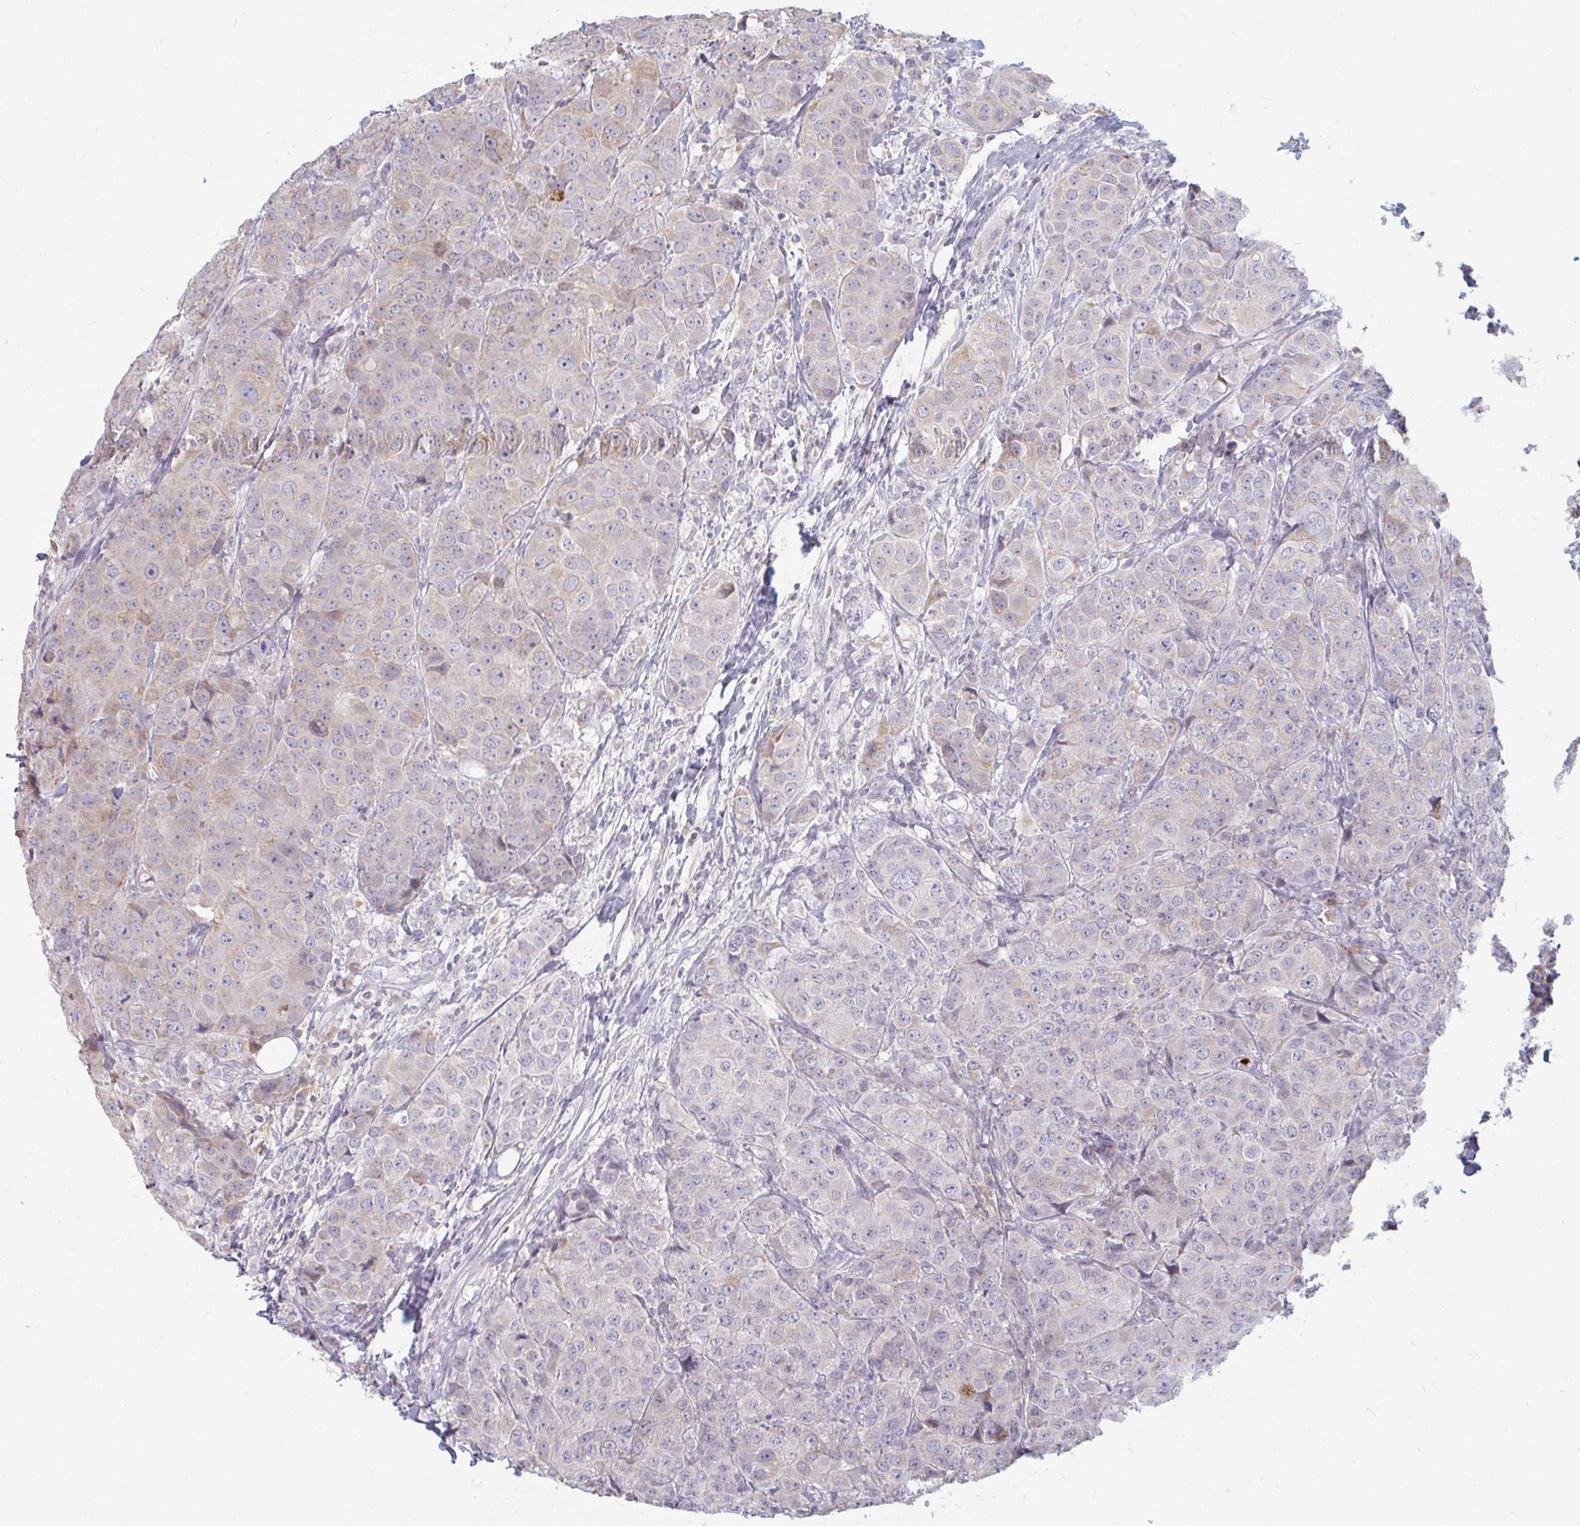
{"staining": {"intensity": "weak", "quantity": "<25%", "location": "cytoplasmic/membranous"}, "tissue": "breast cancer", "cell_type": "Tumor cells", "image_type": "cancer", "snomed": [{"axis": "morphology", "description": "Duct carcinoma"}, {"axis": "topography", "description": "Breast"}], "caption": "The photomicrograph displays no staining of tumor cells in breast cancer.", "gene": "RAB33A", "patient": {"sex": "female", "age": 43}}